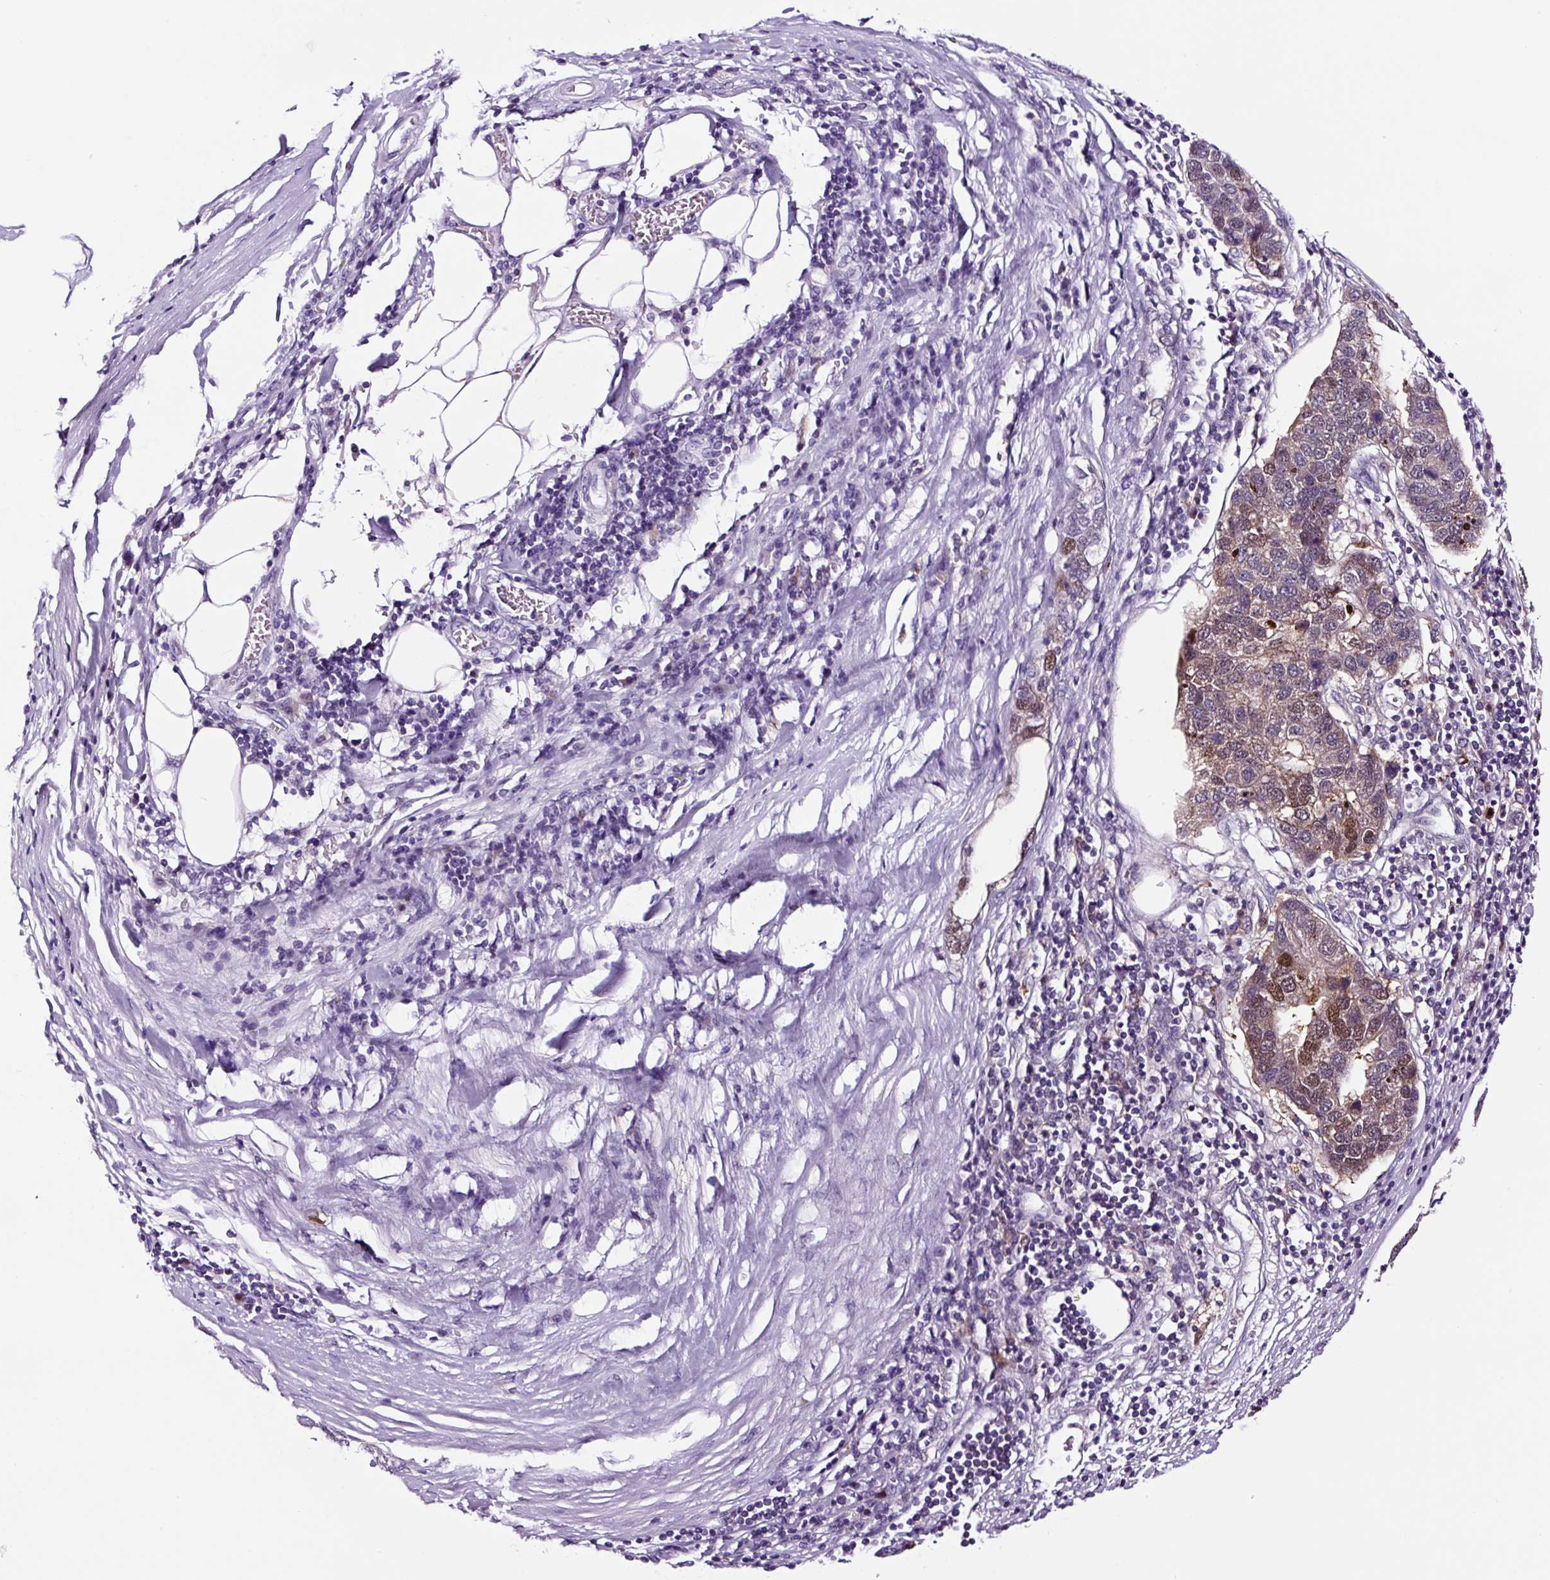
{"staining": {"intensity": "moderate", "quantity": "<25%", "location": "nuclear"}, "tissue": "pancreatic cancer", "cell_type": "Tumor cells", "image_type": "cancer", "snomed": [{"axis": "morphology", "description": "Adenocarcinoma, NOS"}, {"axis": "topography", "description": "Pancreas"}], "caption": "Adenocarcinoma (pancreatic) tissue reveals moderate nuclear positivity in about <25% of tumor cells", "gene": "TAFA3", "patient": {"sex": "female", "age": 61}}